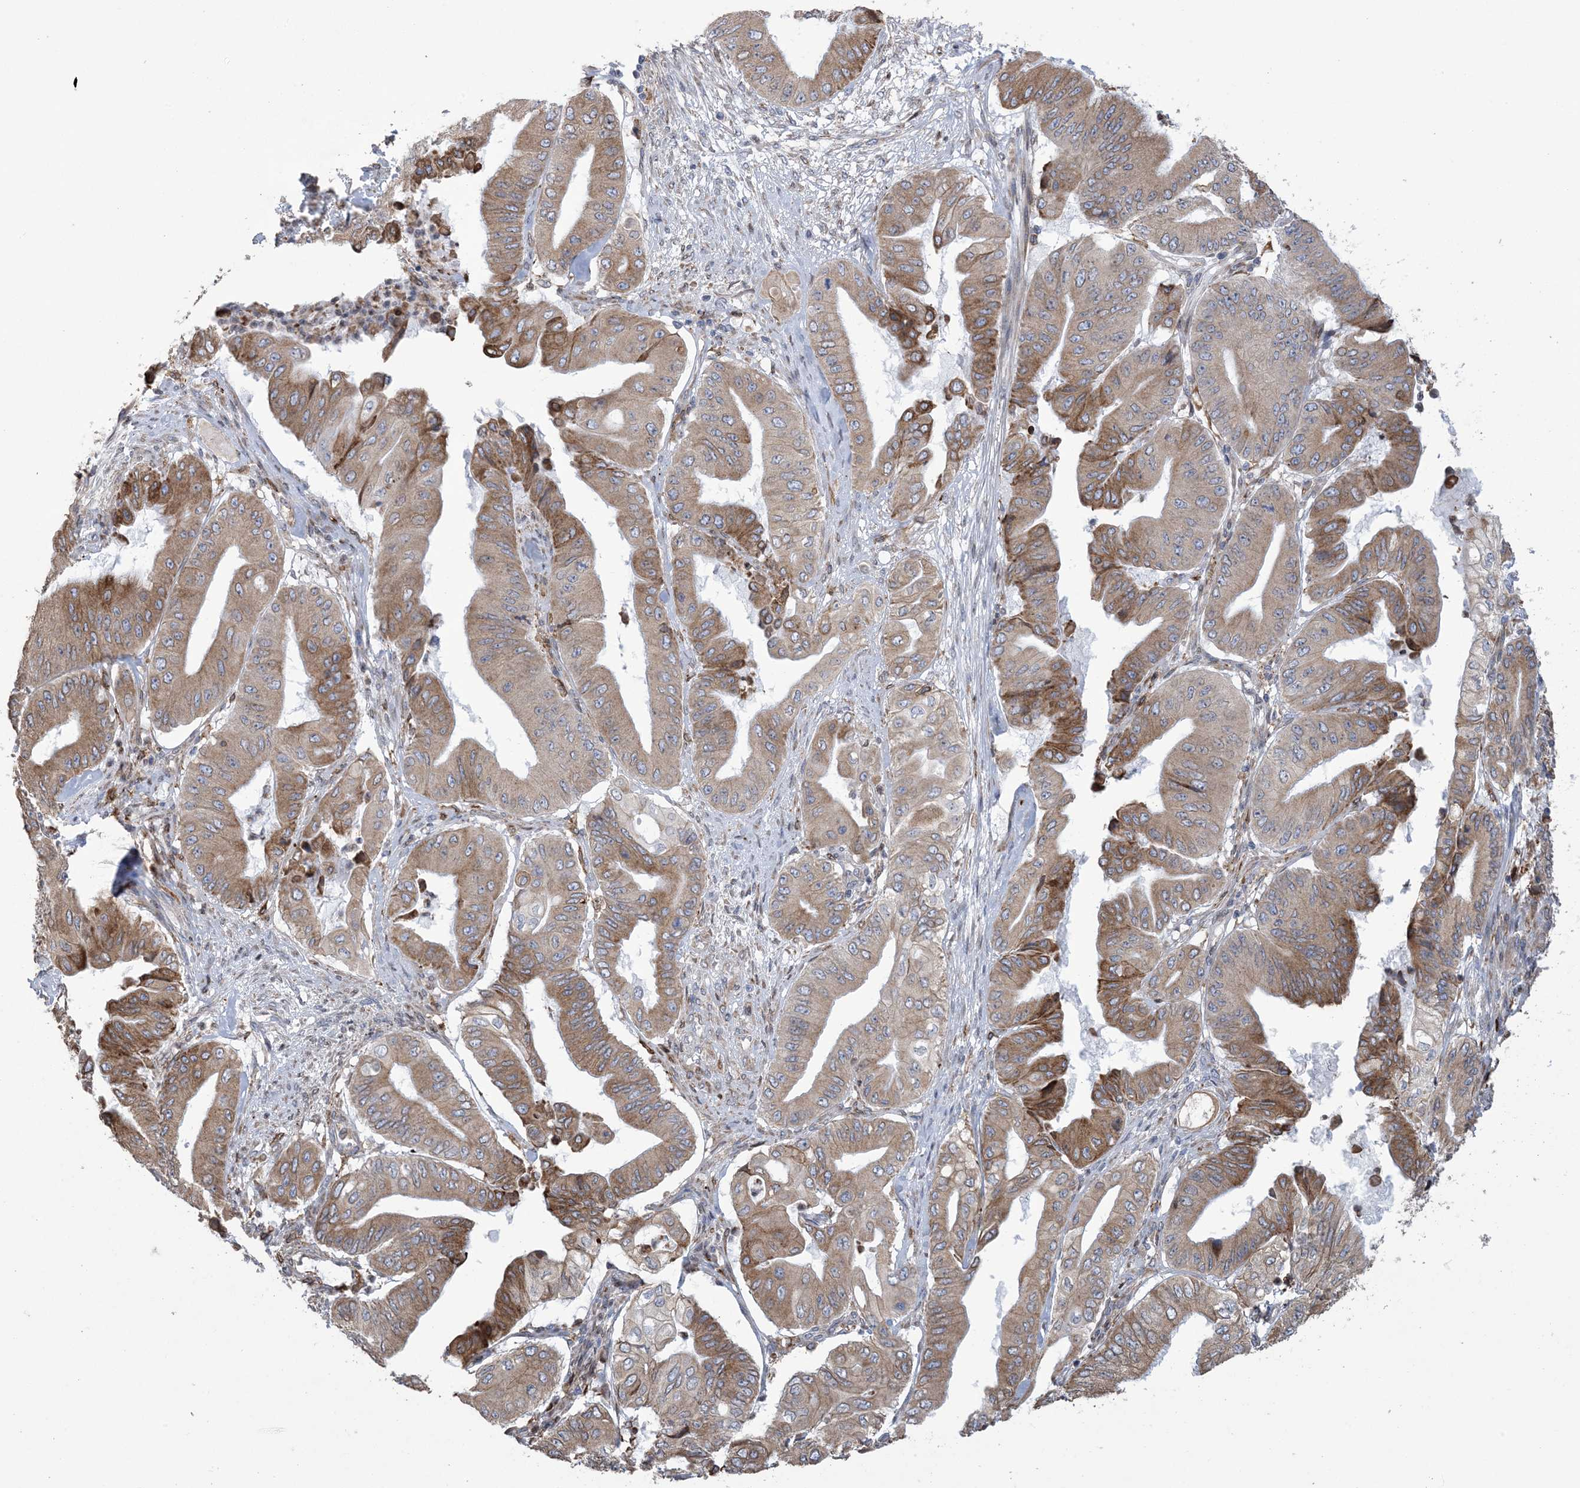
{"staining": {"intensity": "moderate", "quantity": "25%-75%", "location": "cytoplasmic/membranous"}, "tissue": "pancreatic cancer", "cell_type": "Tumor cells", "image_type": "cancer", "snomed": [{"axis": "morphology", "description": "Adenocarcinoma, NOS"}, {"axis": "topography", "description": "Pancreas"}], "caption": "Immunohistochemistry (IHC) of pancreatic cancer displays medium levels of moderate cytoplasmic/membranous positivity in approximately 25%-75% of tumor cells.", "gene": "SHANK1", "patient": {"sex": "female", "age": 77}}